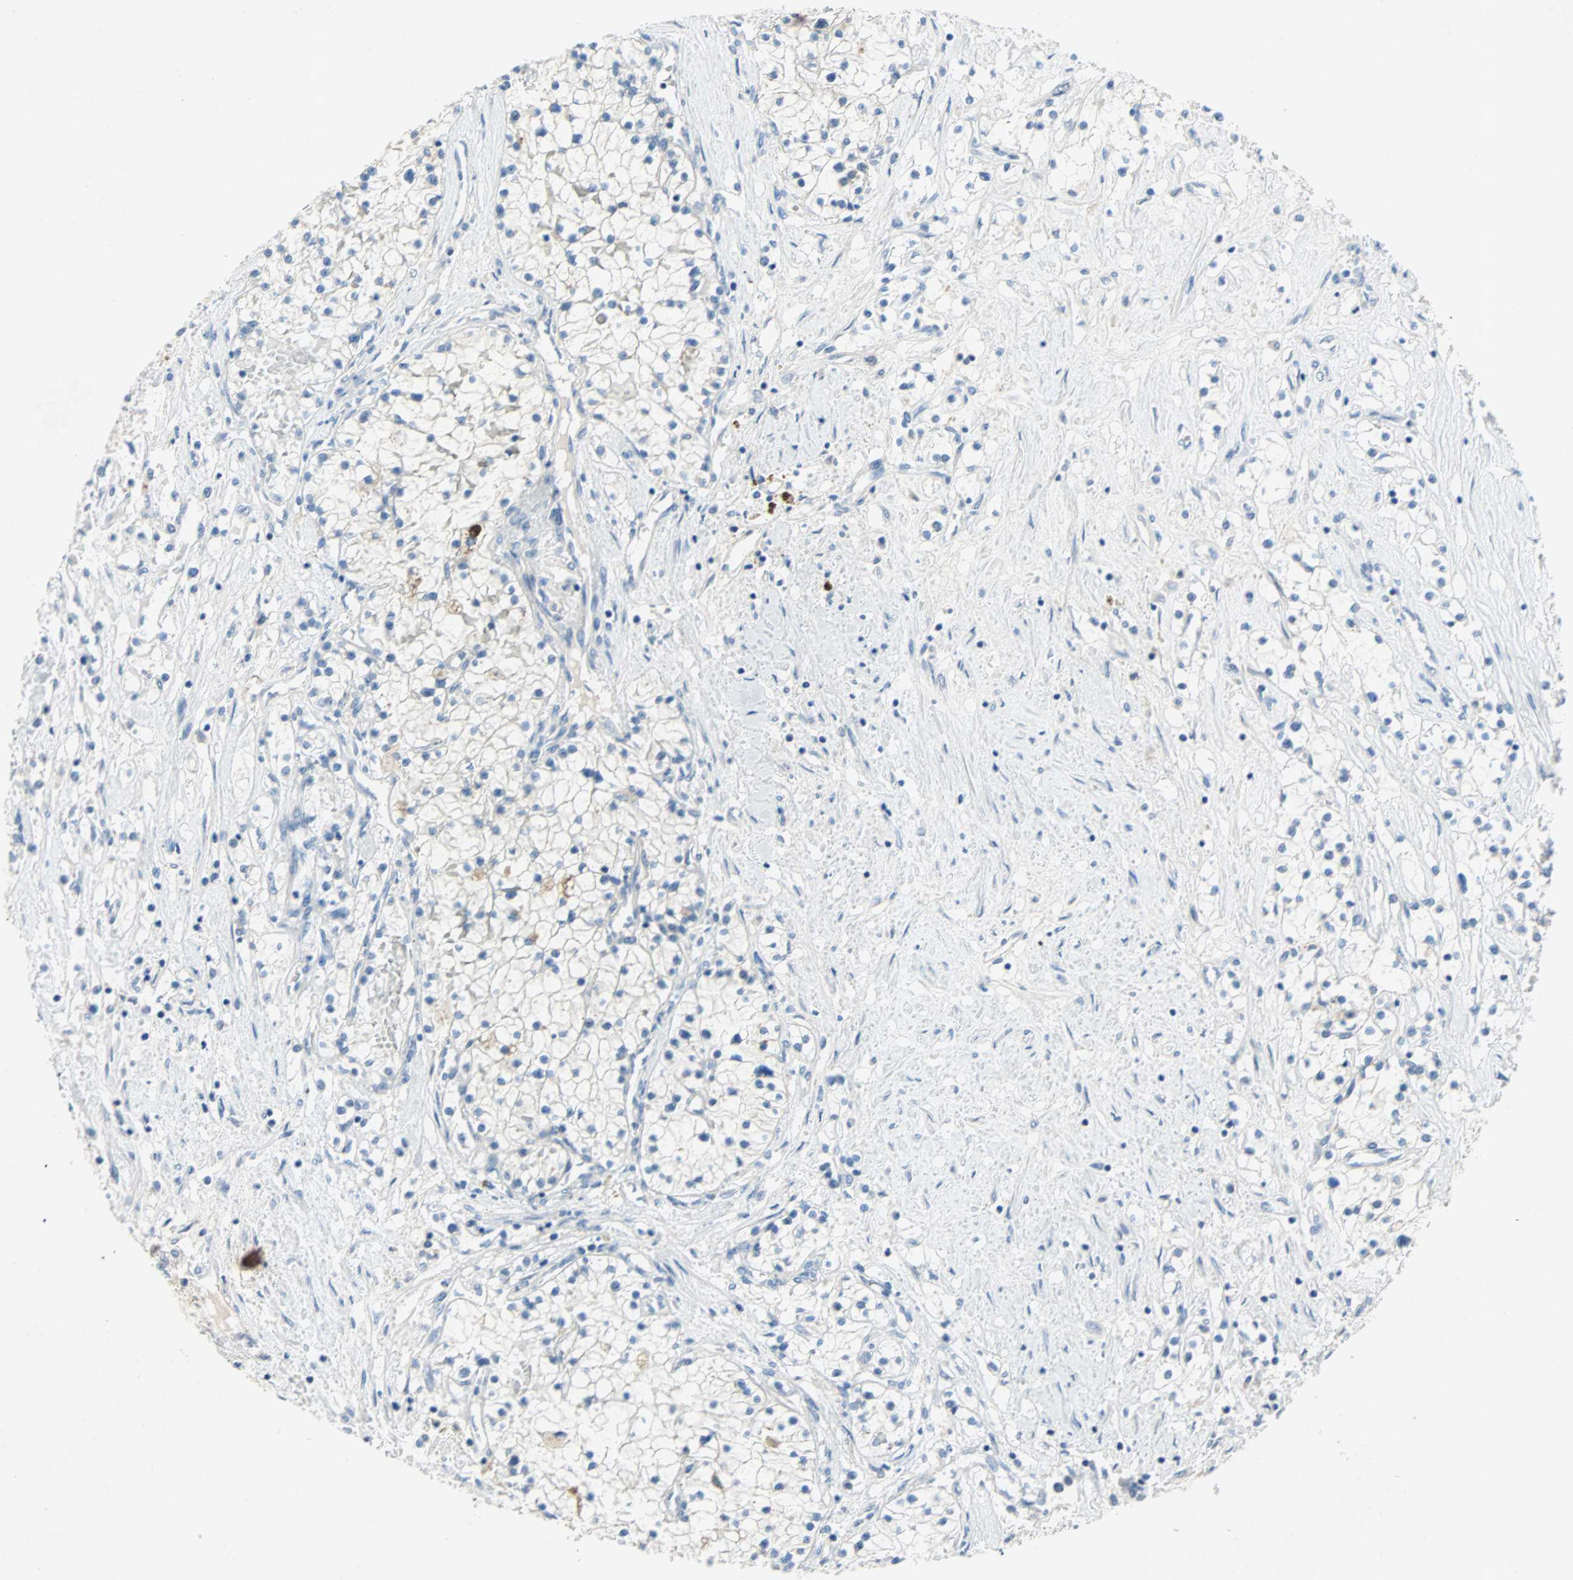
{"staining": {"intensity": "negative", "quantity": "none", "location": "none"}, "tissue": "renal cancer", "cell_type": "Tumor cells", "image_type": "cancer", "snomed": [{"axis": "morphology", "description": "Adenocarcinoma, NOS"}, {"axis": "topography", "description": "Kidney"}], "caption": "IHC histopathology image of neoplastic tissue: renal cancer stained with DAB (3,3'-diaminobenzidine) demonstrates no significant protein expression in tumor cells. The staining was performed using DAB (3,3'-diaminobenzidine) to visualize the protein expression in brown, while the nuclei were stained in blue with hematoxylin (Magnification: 20x).", "gene": "PCDHB2", "patient": {"sex": "male", "age": 68}}